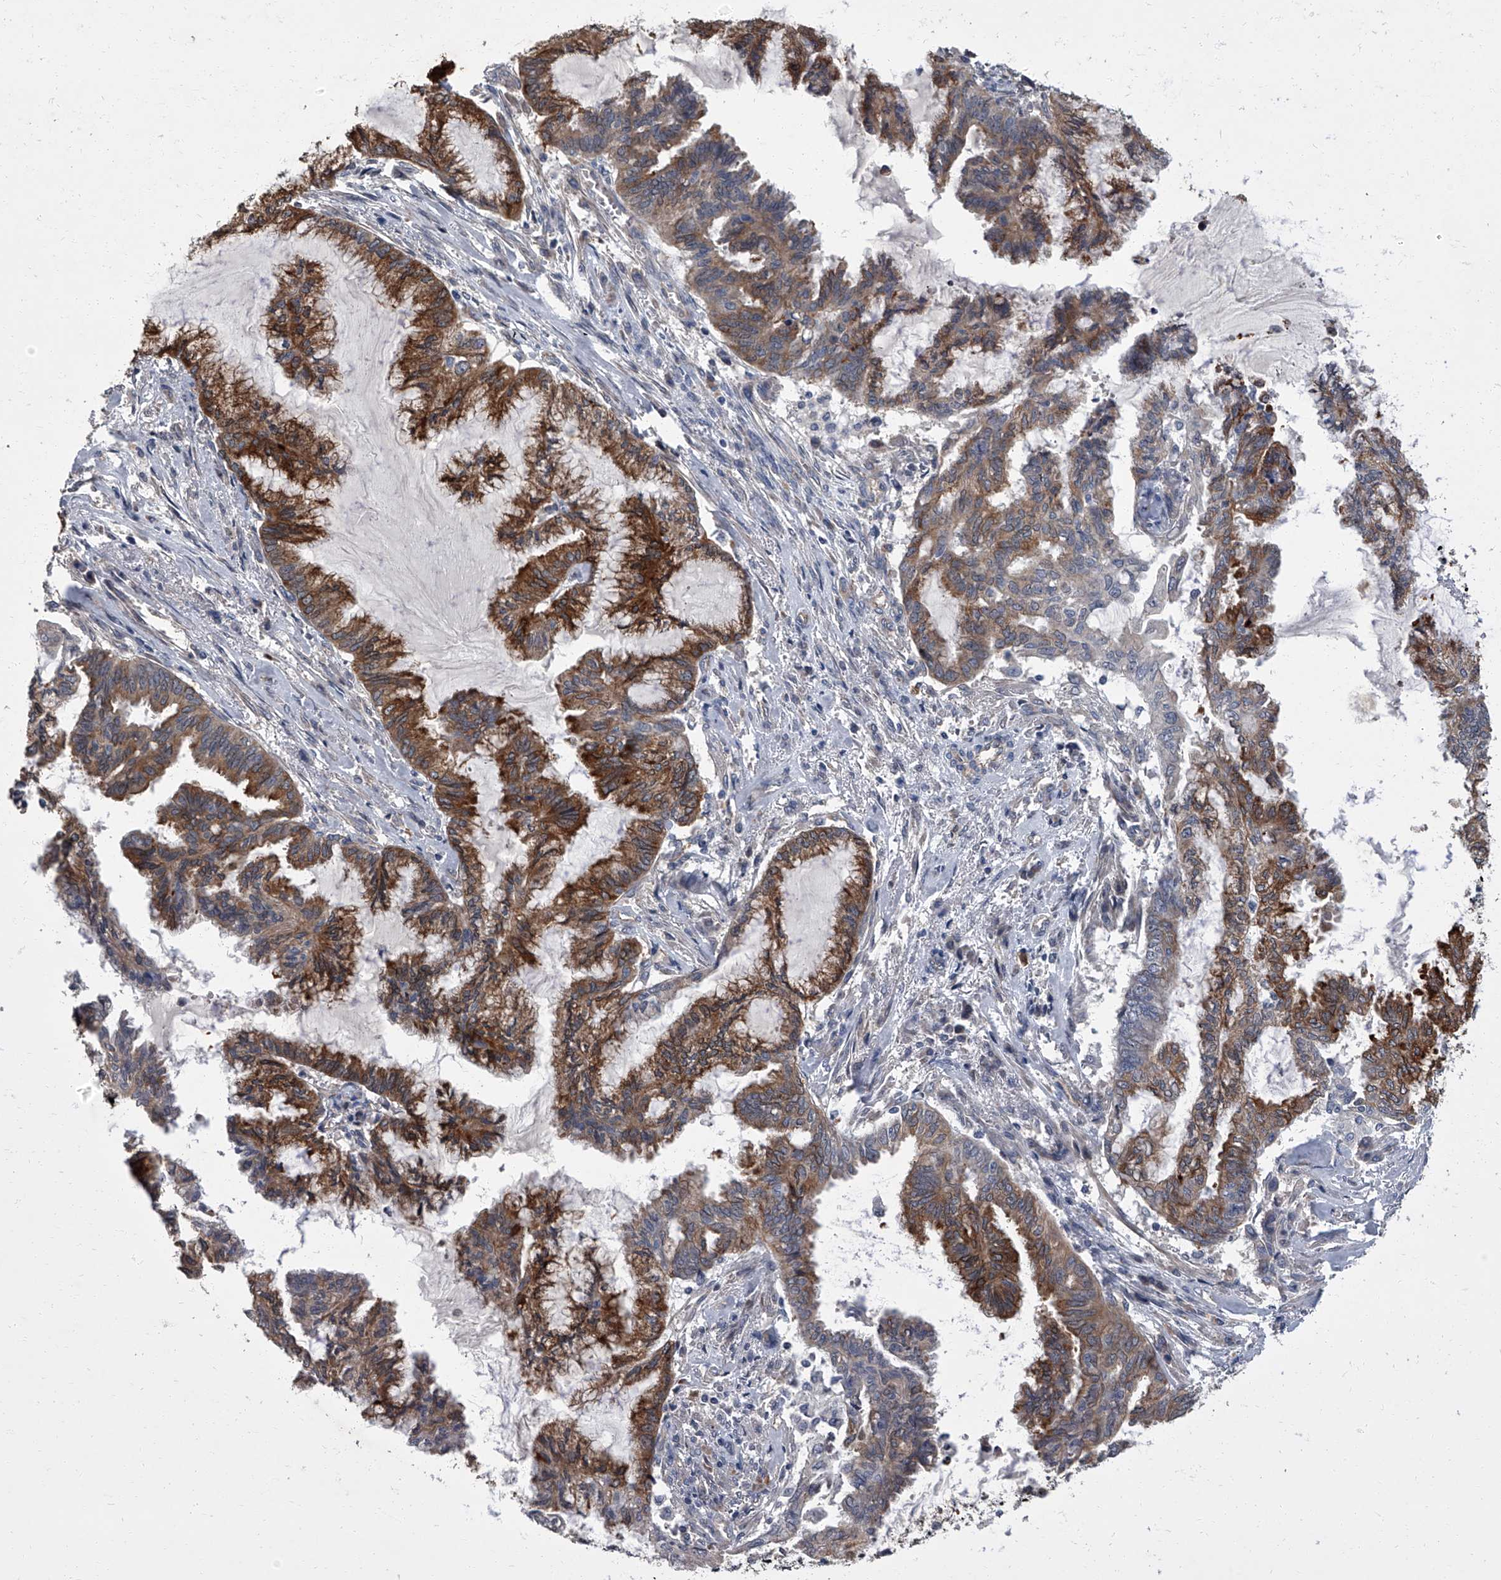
{"staining": {"intensity": "strong", "quantity": ">75%", "location": "cytoplasmic/membranous"}, "tissue": "endometrial cancer", "cell_type": "Tumor cells", "image_type": "cancer", "snomed": [{"axis": "morphology", "description": "Adenocarcinoma, NOS"}, {"axis": "topography", "description": "Endometrium"}], "caption": "Strong cytoplasmic/membranous protein expression is present in approximately >75% of tumor cells in endometrial cancer.", "gene": "SIRT4", "patient": {"sex": "female", "age": 86}}